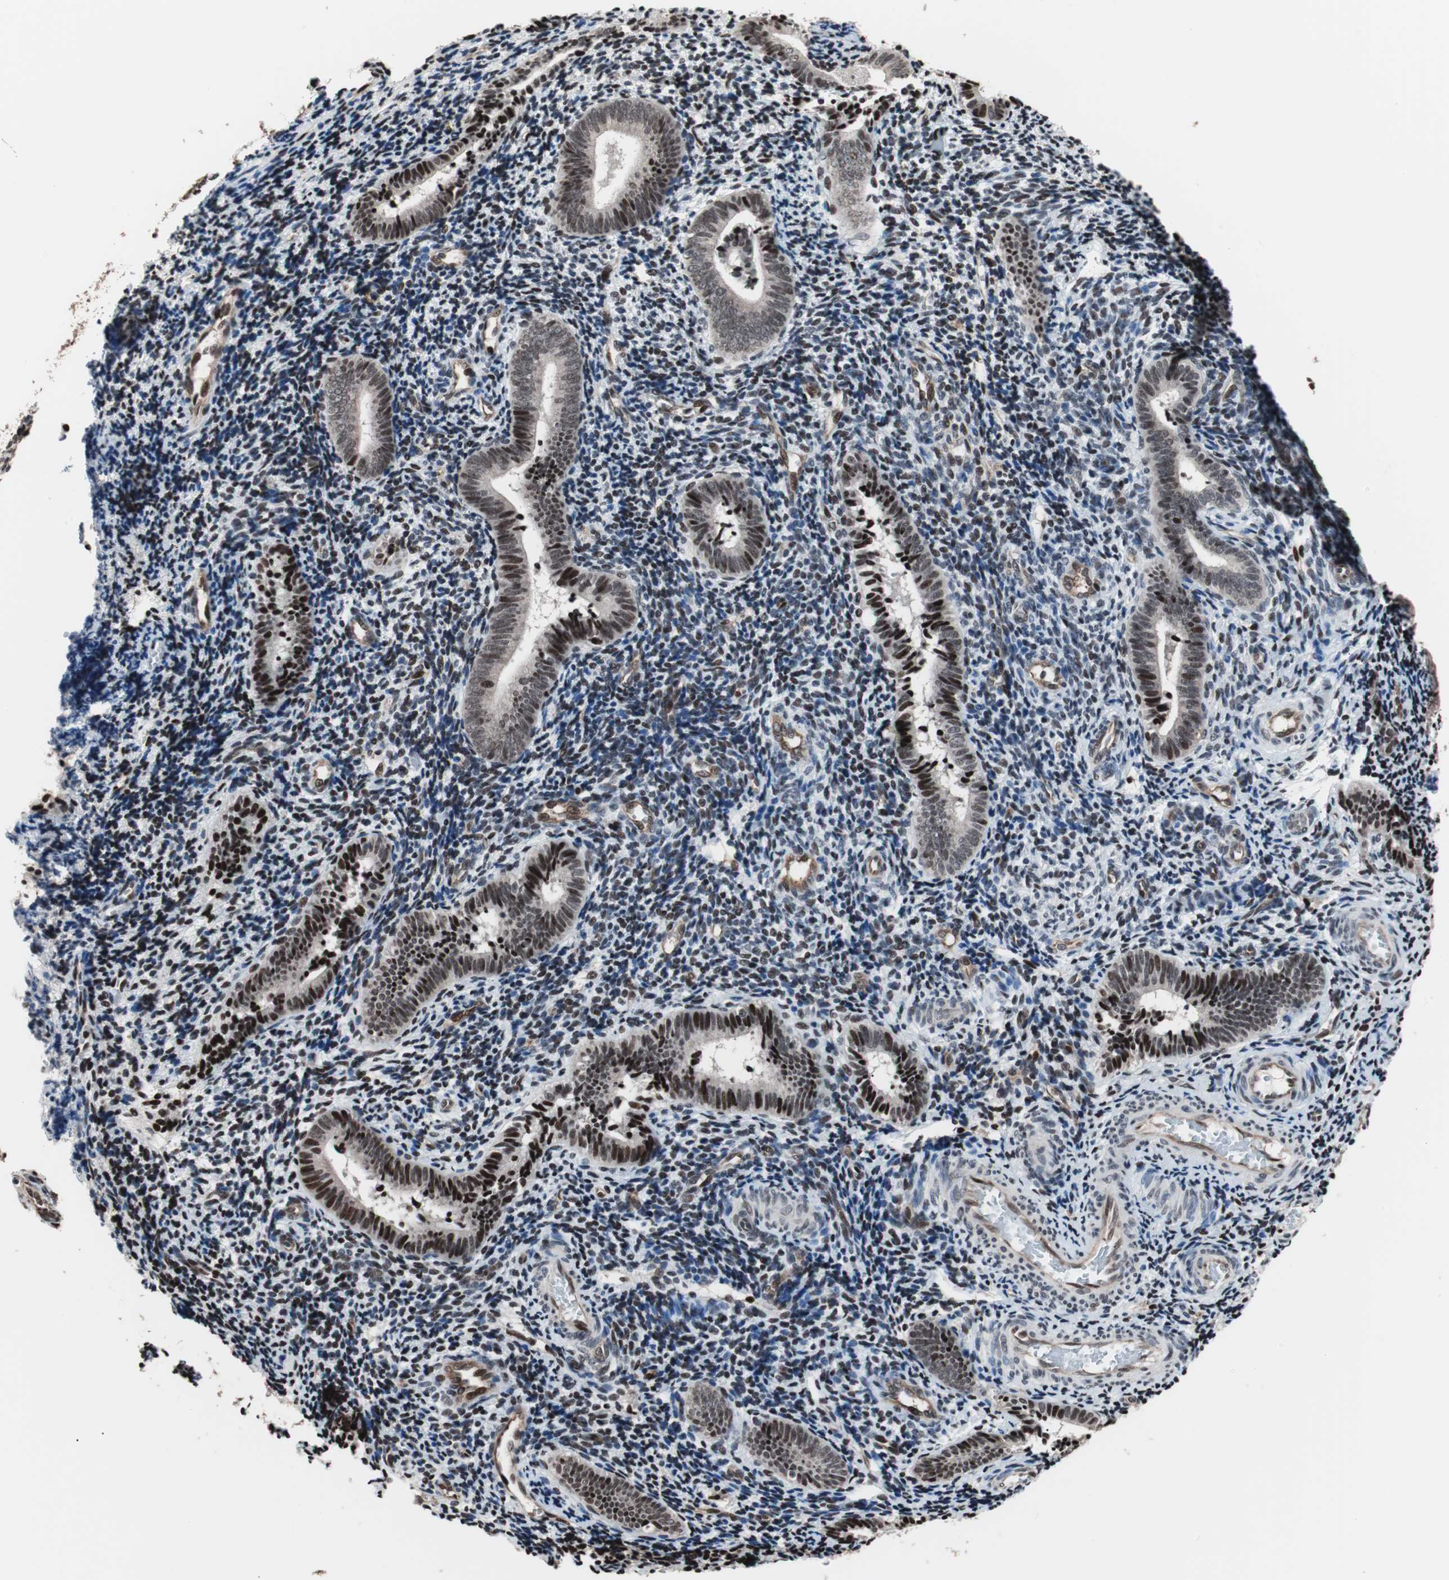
{"staining": {"intensity": "moderate", "quantity": "25%-75%", "location": "nuclear"}, "tissue": "endometrium", "cell_type": "Cells in endometrial stroma", "image_type": "normal", "snomed": [{"axis": "morphology", "description": "Normal tissue, NOS"}, {"axis": "topography", "description": "Uterus"}, {"axis": "topography", "description": "Endometrium"}], "caption": "Immunohistochemical staining of benign endometrium demonstrates 25%-75% levels of moderate nuclear protein expression in about 25%-75% of cells in endometrial stroma. The staining was performed using DAB, with brown indicating positive protein expression. Nuclei are stained blue with hematoxylin.", "gene": "POGZ", "patient": {"sex": "female", "age": 33}}